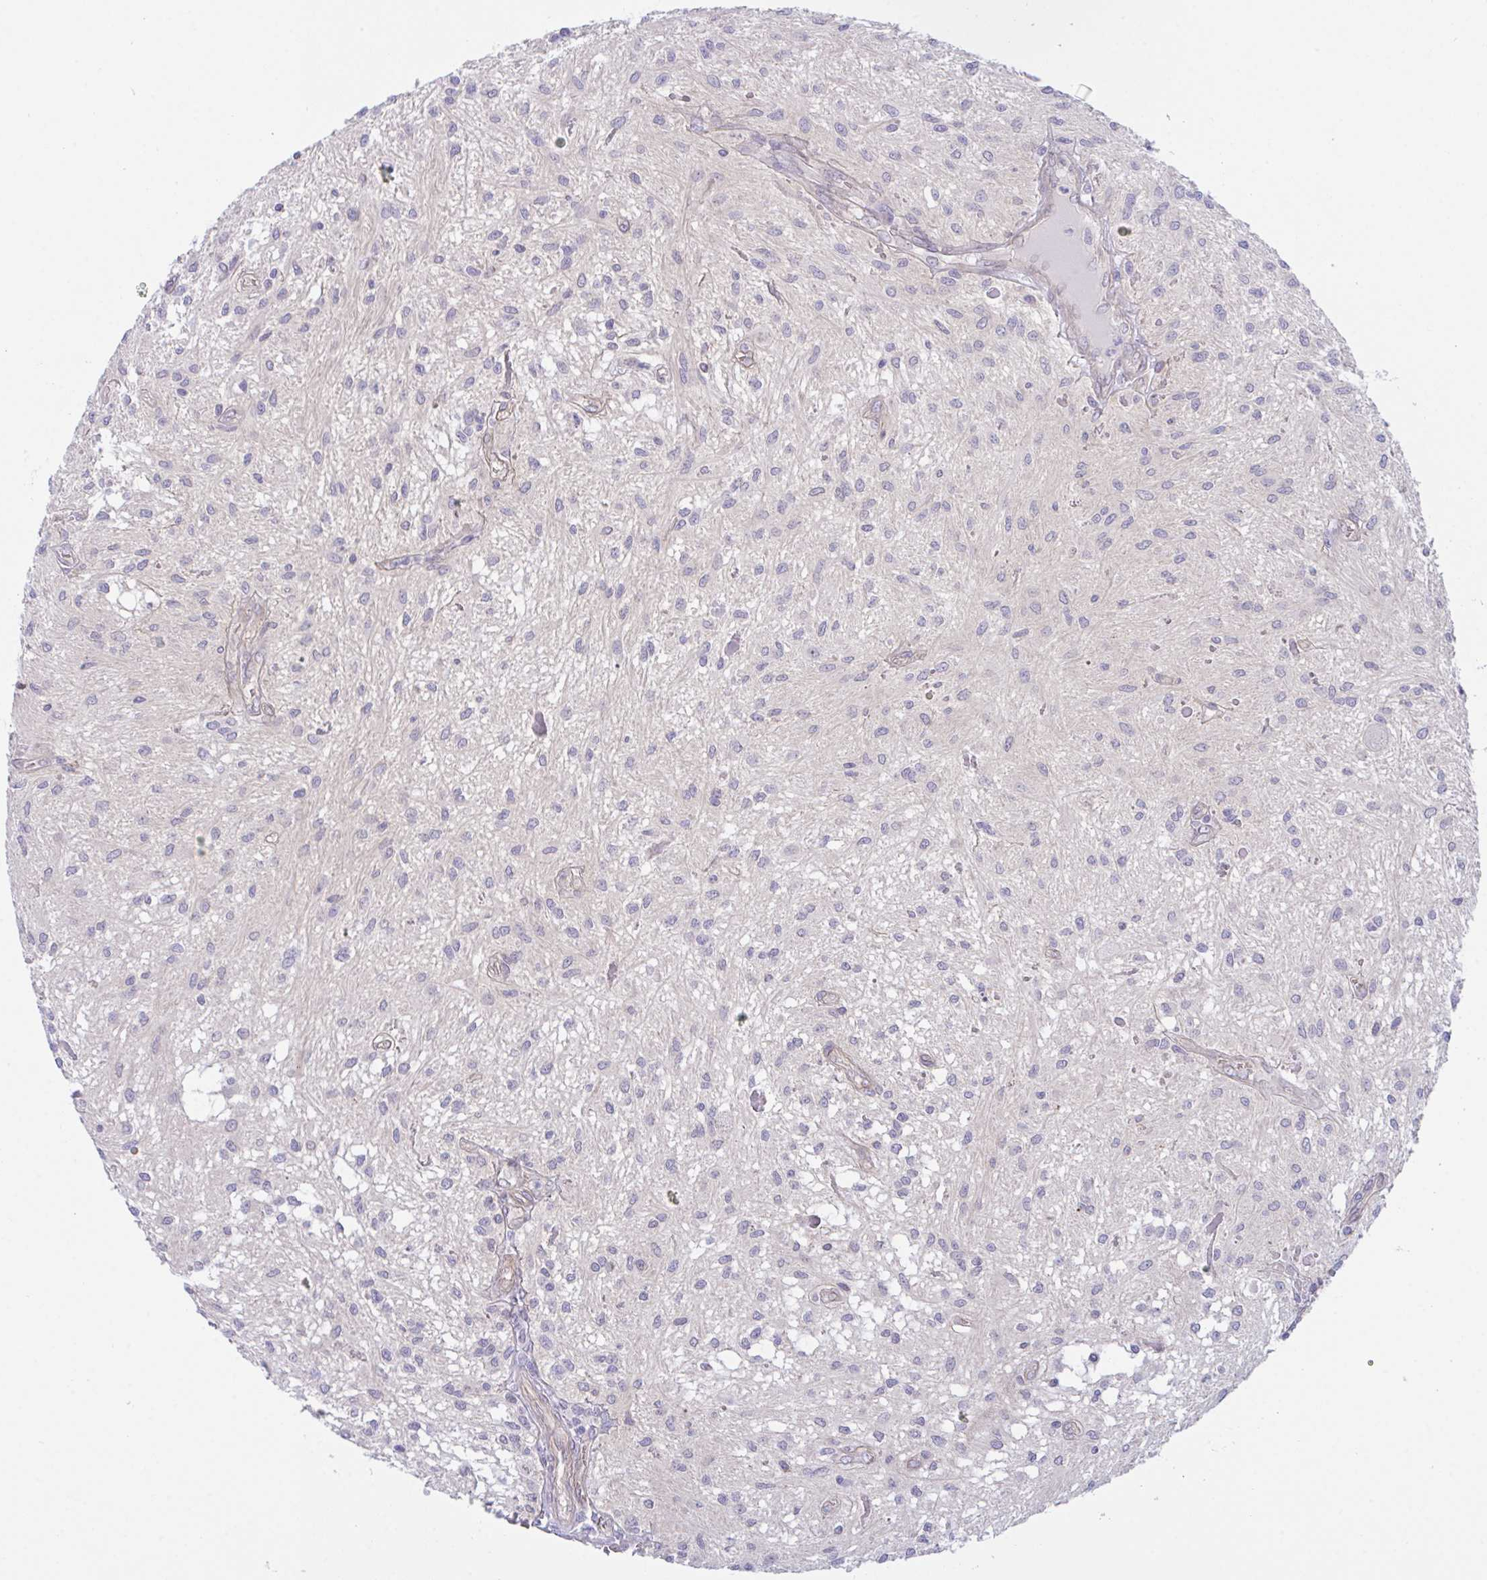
{"staining": {"intensity": "negative", "quantity": "none", "location": "none"}, "tissue": "glioma", "cell_type": "Tumor cells", "image_type": "cancer", "snomed": [{"axis": "morphology", "description": "Glioma, malignant, Low grade"}, {"axis": "topography", "description": "Cerebellum"}], "caption": "Protein analysis of malignant low-grade glioma demonstrates no significant positivity in tumor cells.", "gene": "ZBED3", "patient": {"sex": "female", "age": 14}}